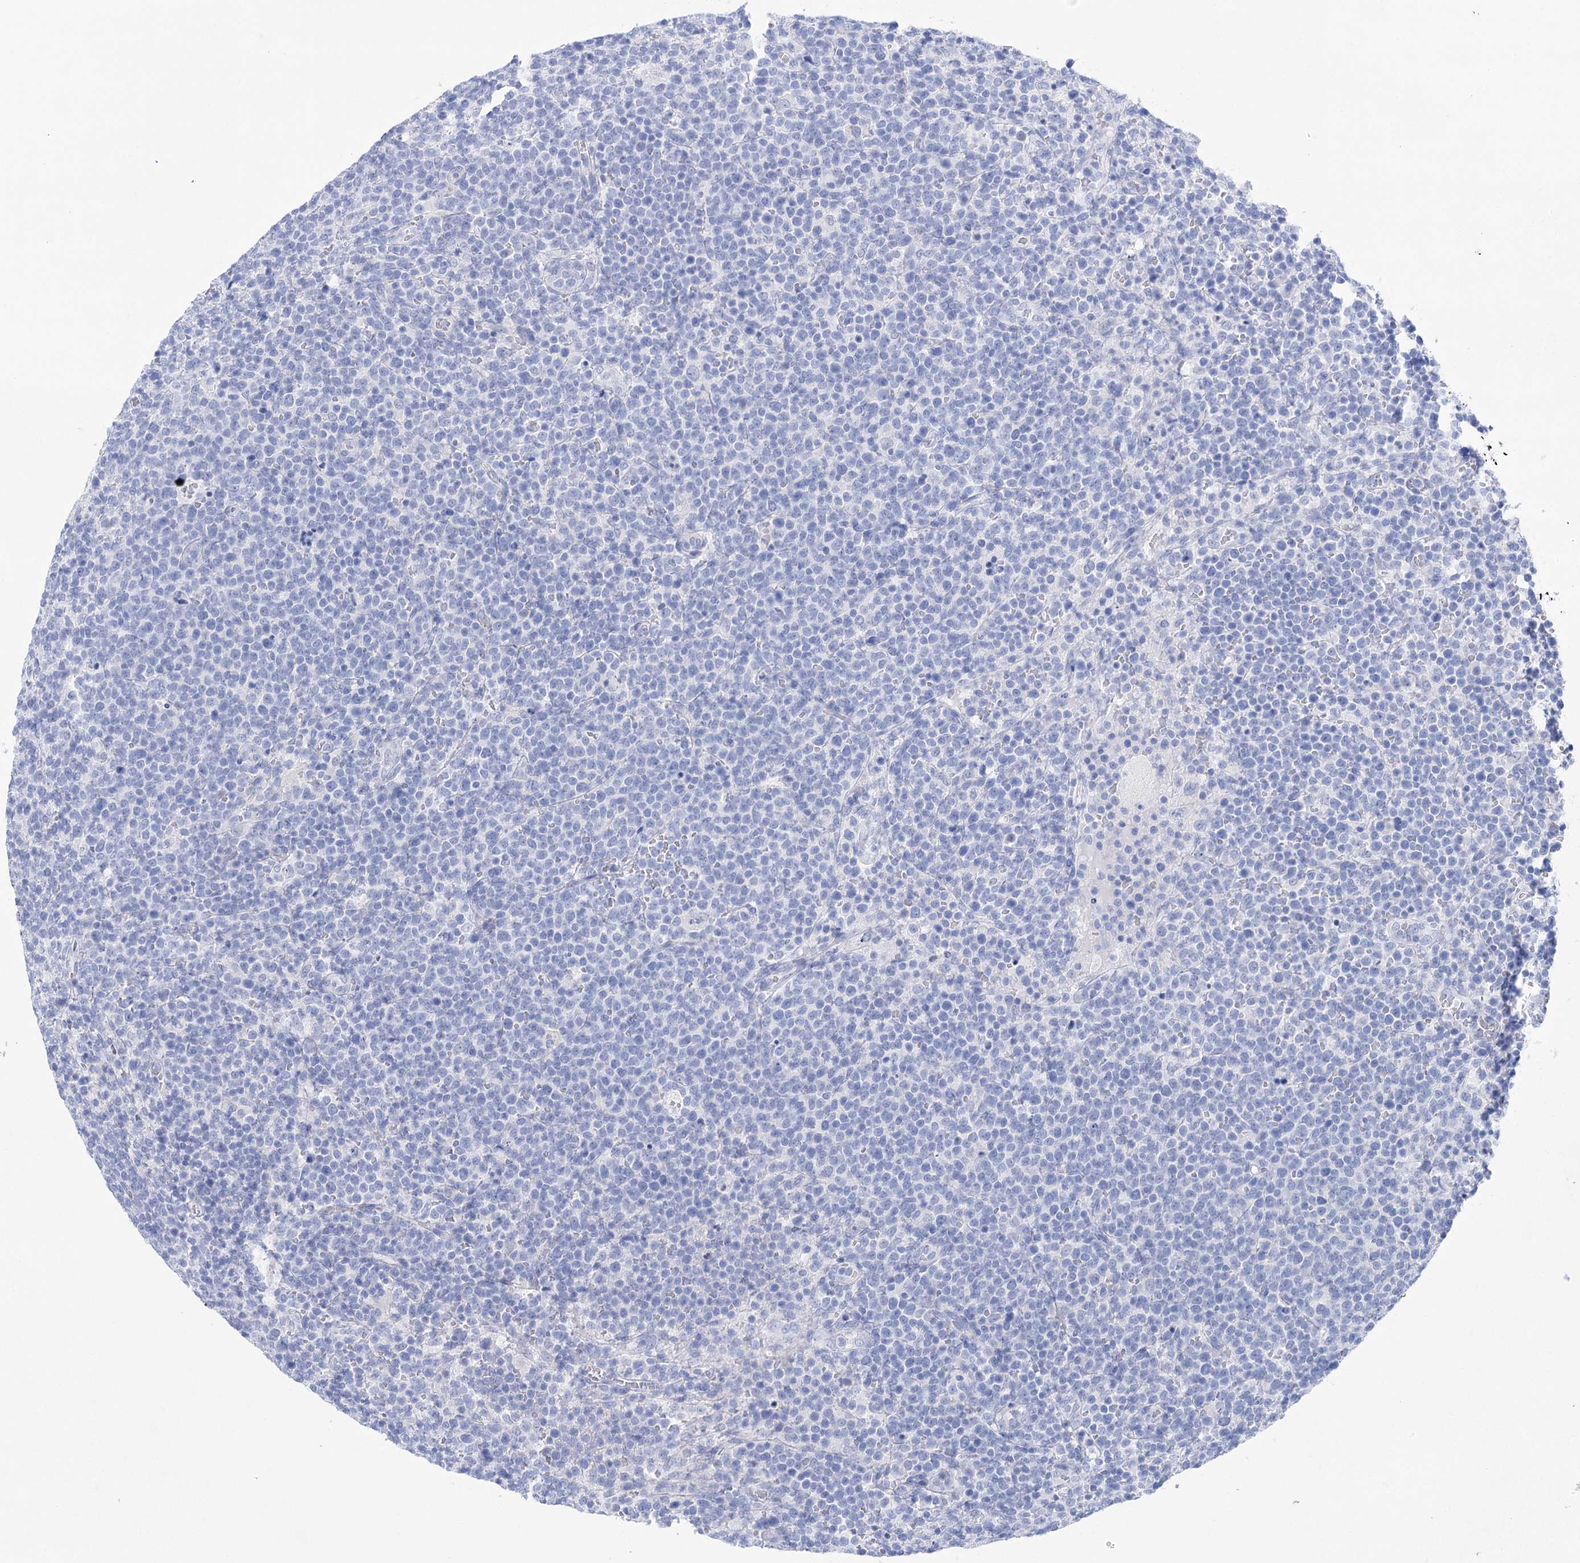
{"staining": {"intensity": "negative", "quantity": "none", "location": "none"}, "tissue": "lymphoma", "cell_type": "Tumor cells", "image_type": "cancer", "snomed": [{"axis": "morphology", "description": "Malignant lymphoma, non-Hodgkin's type, High grade"}, {"axis": "topography", "description": "Lymph node"}], "caption": "An image of malignant lymphoma, non-Hodgkin's type (high-grade) stained for a protein reveals no brown staining in tumor cells.", "gene": "LALBA", "patient": {"sex": "male", "age": 61}}